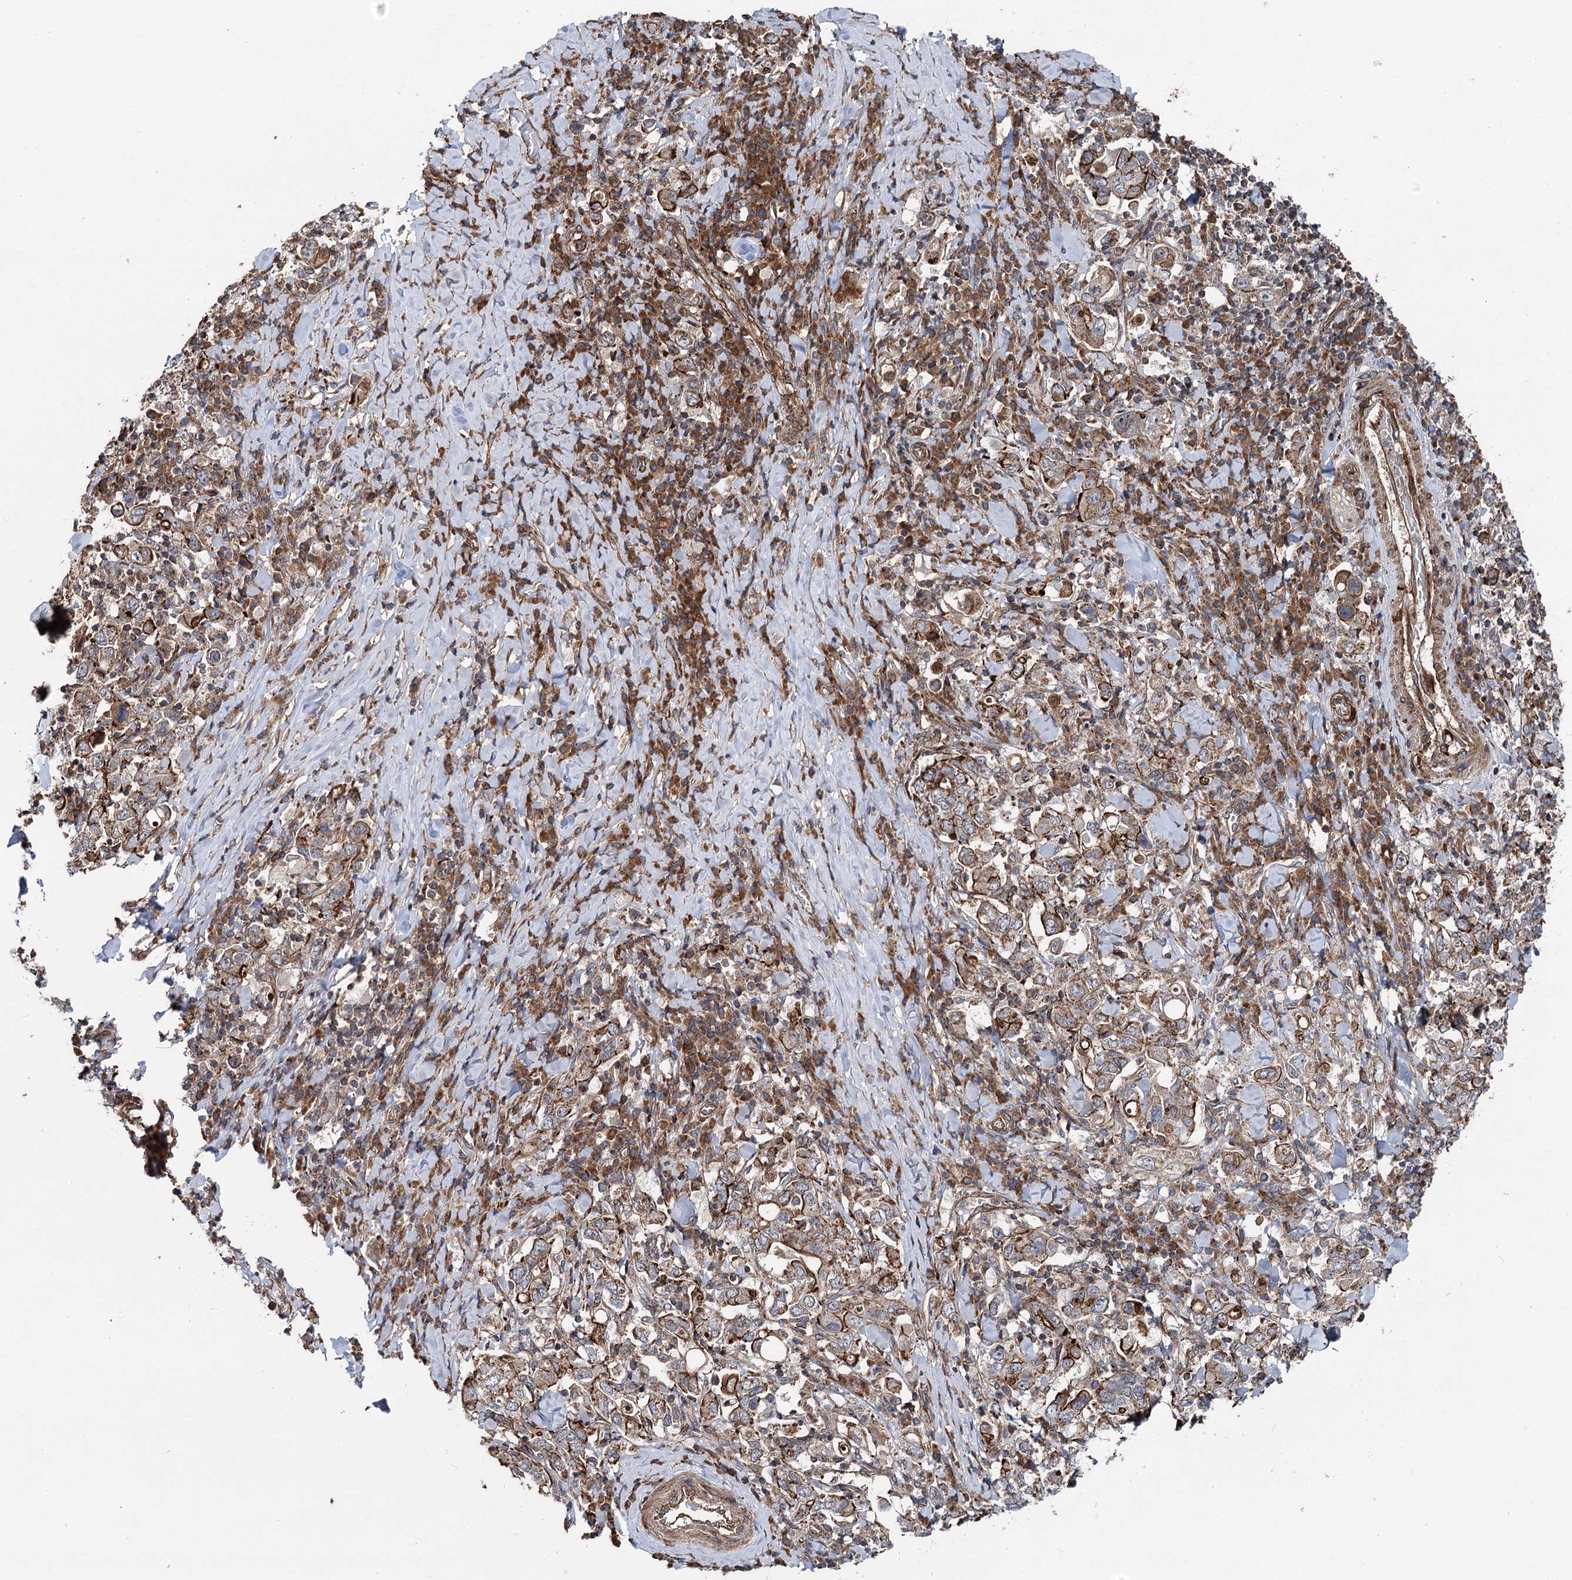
{"staining": {"intensity": "strong", "quantity": "25%-75%", "location": "cytoplasmic/membranous"}, "tissue": "stomach cancer", "cell_type": "Tumor cells", "image_type": "cancer", "snomed": [{"axis": "morphology", "description": "Adenocarcinoma, NOS"}, {"axis": "topography", "description": "Stomach, upper"}], "caption": "Immunohistochemistry (IHC) histopathology image of neoplastic tissue: stomach cancer stained using immunohistochemistry displays high levels of strong protein expression localized specifically in the cytoplasmic/membranous of tumor cells, appearing as a cytoplasmic/membranous brown color.", "gene": "ITFG2", "patient": {"sex": "male", "age": 62}}